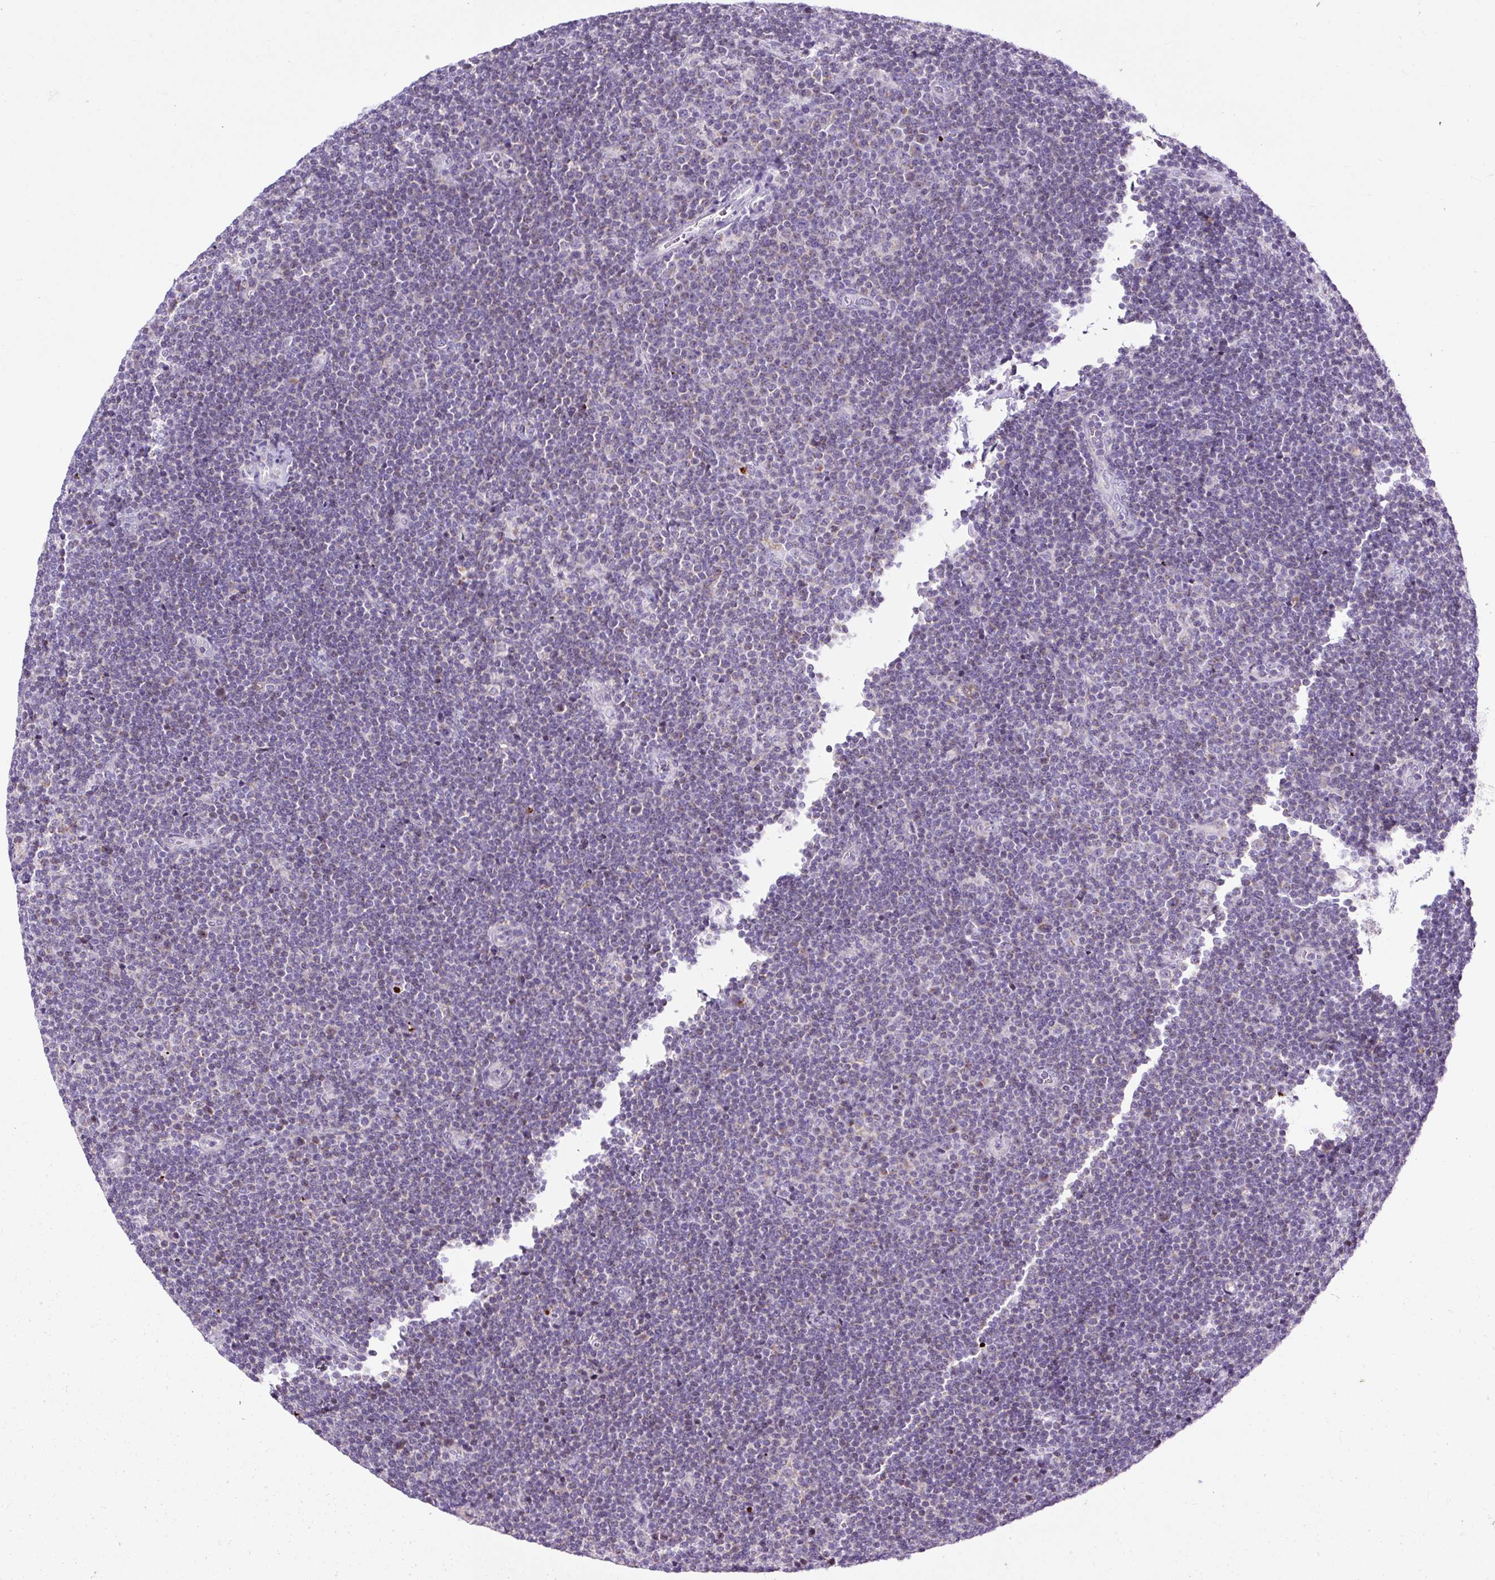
{"staining": {"intensity": "negative", "quantity": "none", "location": "none"}, "tissue": "lymphoma", "cell_type": "Tumor cells", "image_type": "cancer", "snomed": [{"axis": "morphology", "description": "Malignant lymphoma, non-Hodgkin's type, Low grade"}, {"axis": "topography", "description": "Lymph node"}], "caption": "A micrograph of human lymphoma is negative for staining in tumor cells.", "gene": "FMC1", "patient": {"sex": "male", "age": 48}}